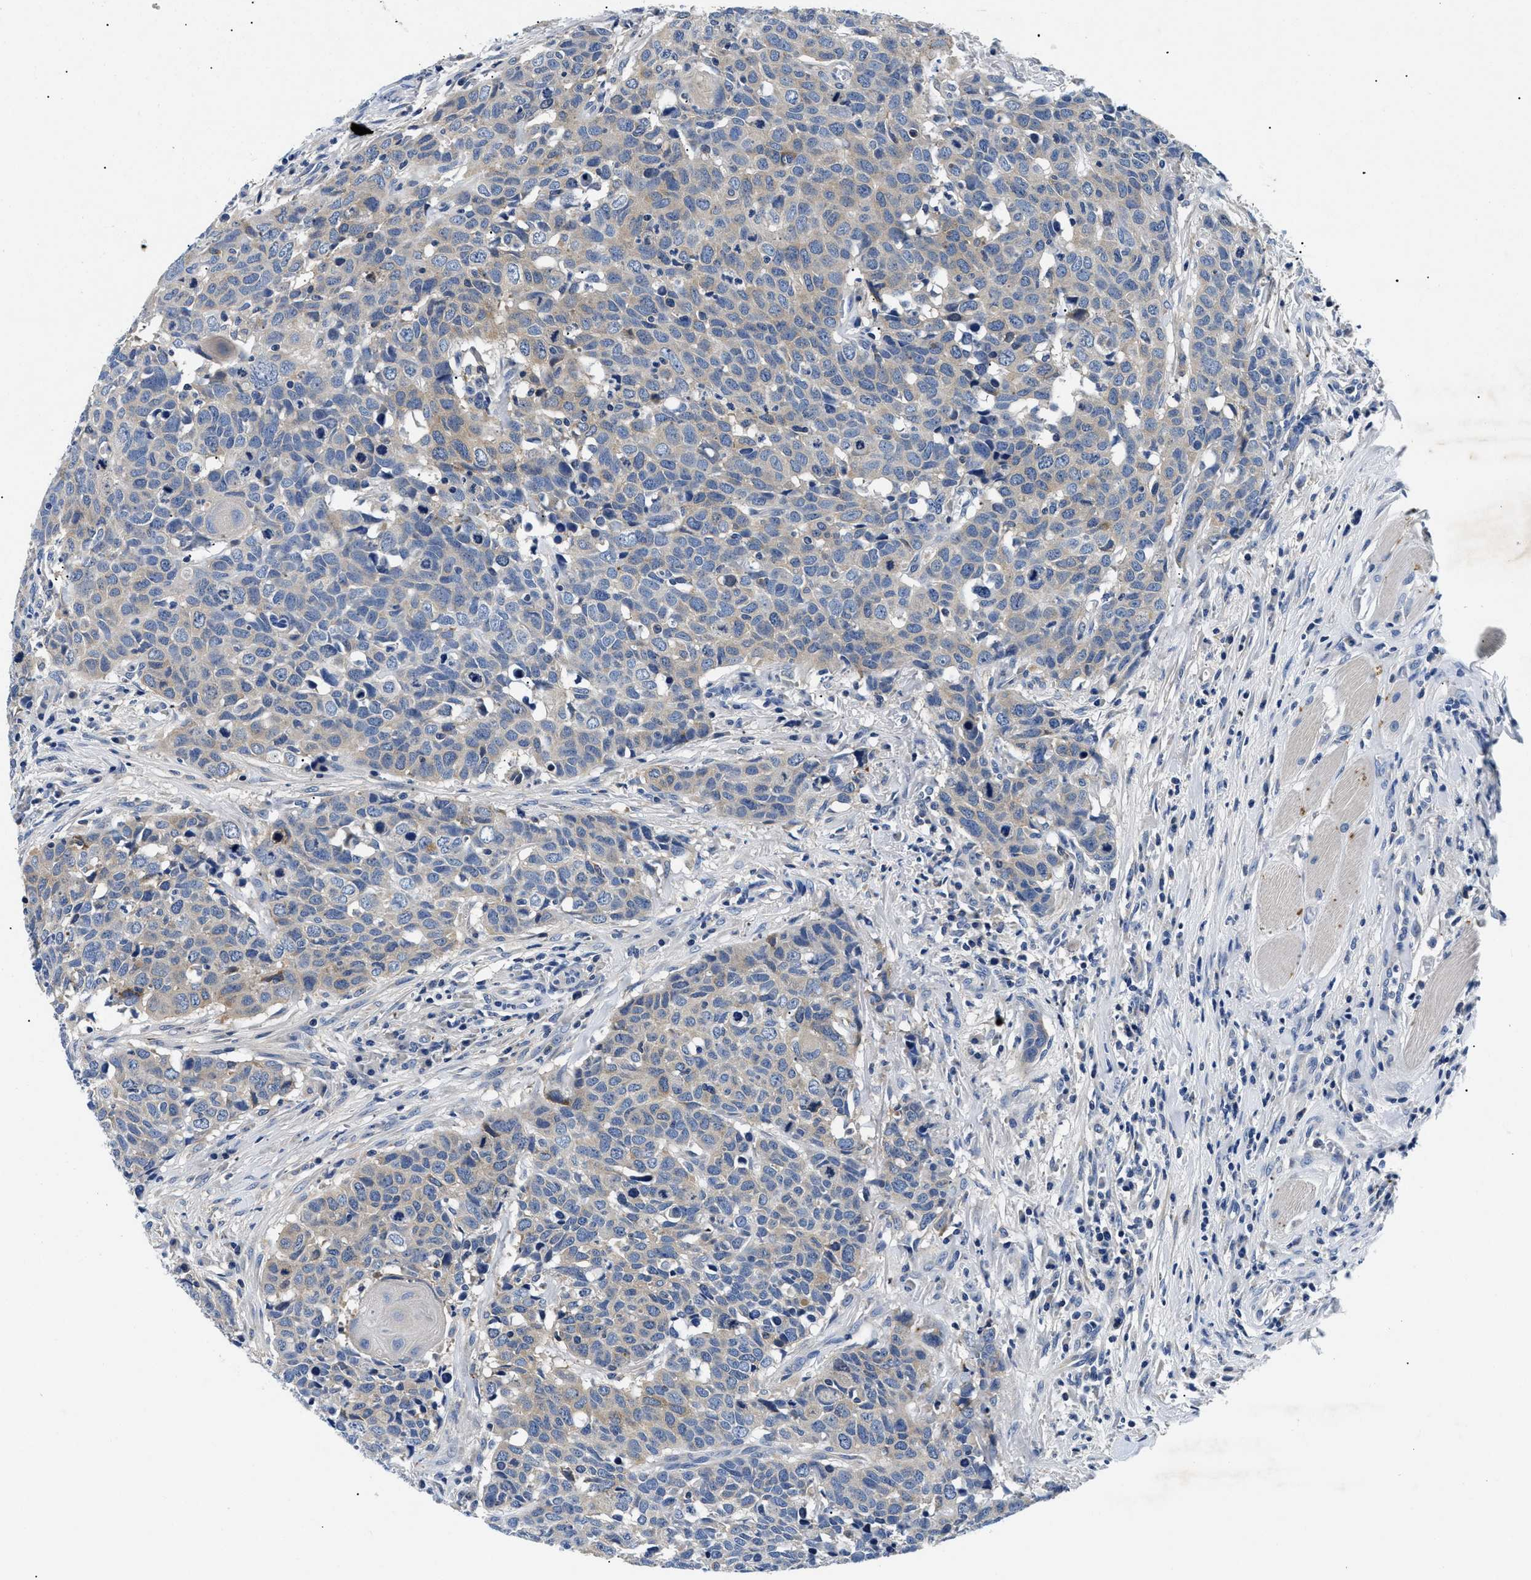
{"staining": {"intensity": "weak", "quantity": "<25%", "location": "cytoplasmic/membranous"}, "tissue": "head and neck cancer", "cell_type": "Tumor cells", "image_type": "cancer", "snomed": [{"axis": "morphology", "description": "Squamous cell carcinoma, NOS"}, {"axis": "topography", "description": "Head-Neck"}], "caption": "Head and neck cancer (squamous cell carcinoma) stained for a protein using immunohistochemistry (IHC) exhibits no positivity tumor cells.", "gene": "MEA1", "patient": {"sex": "male", "age": 66}}